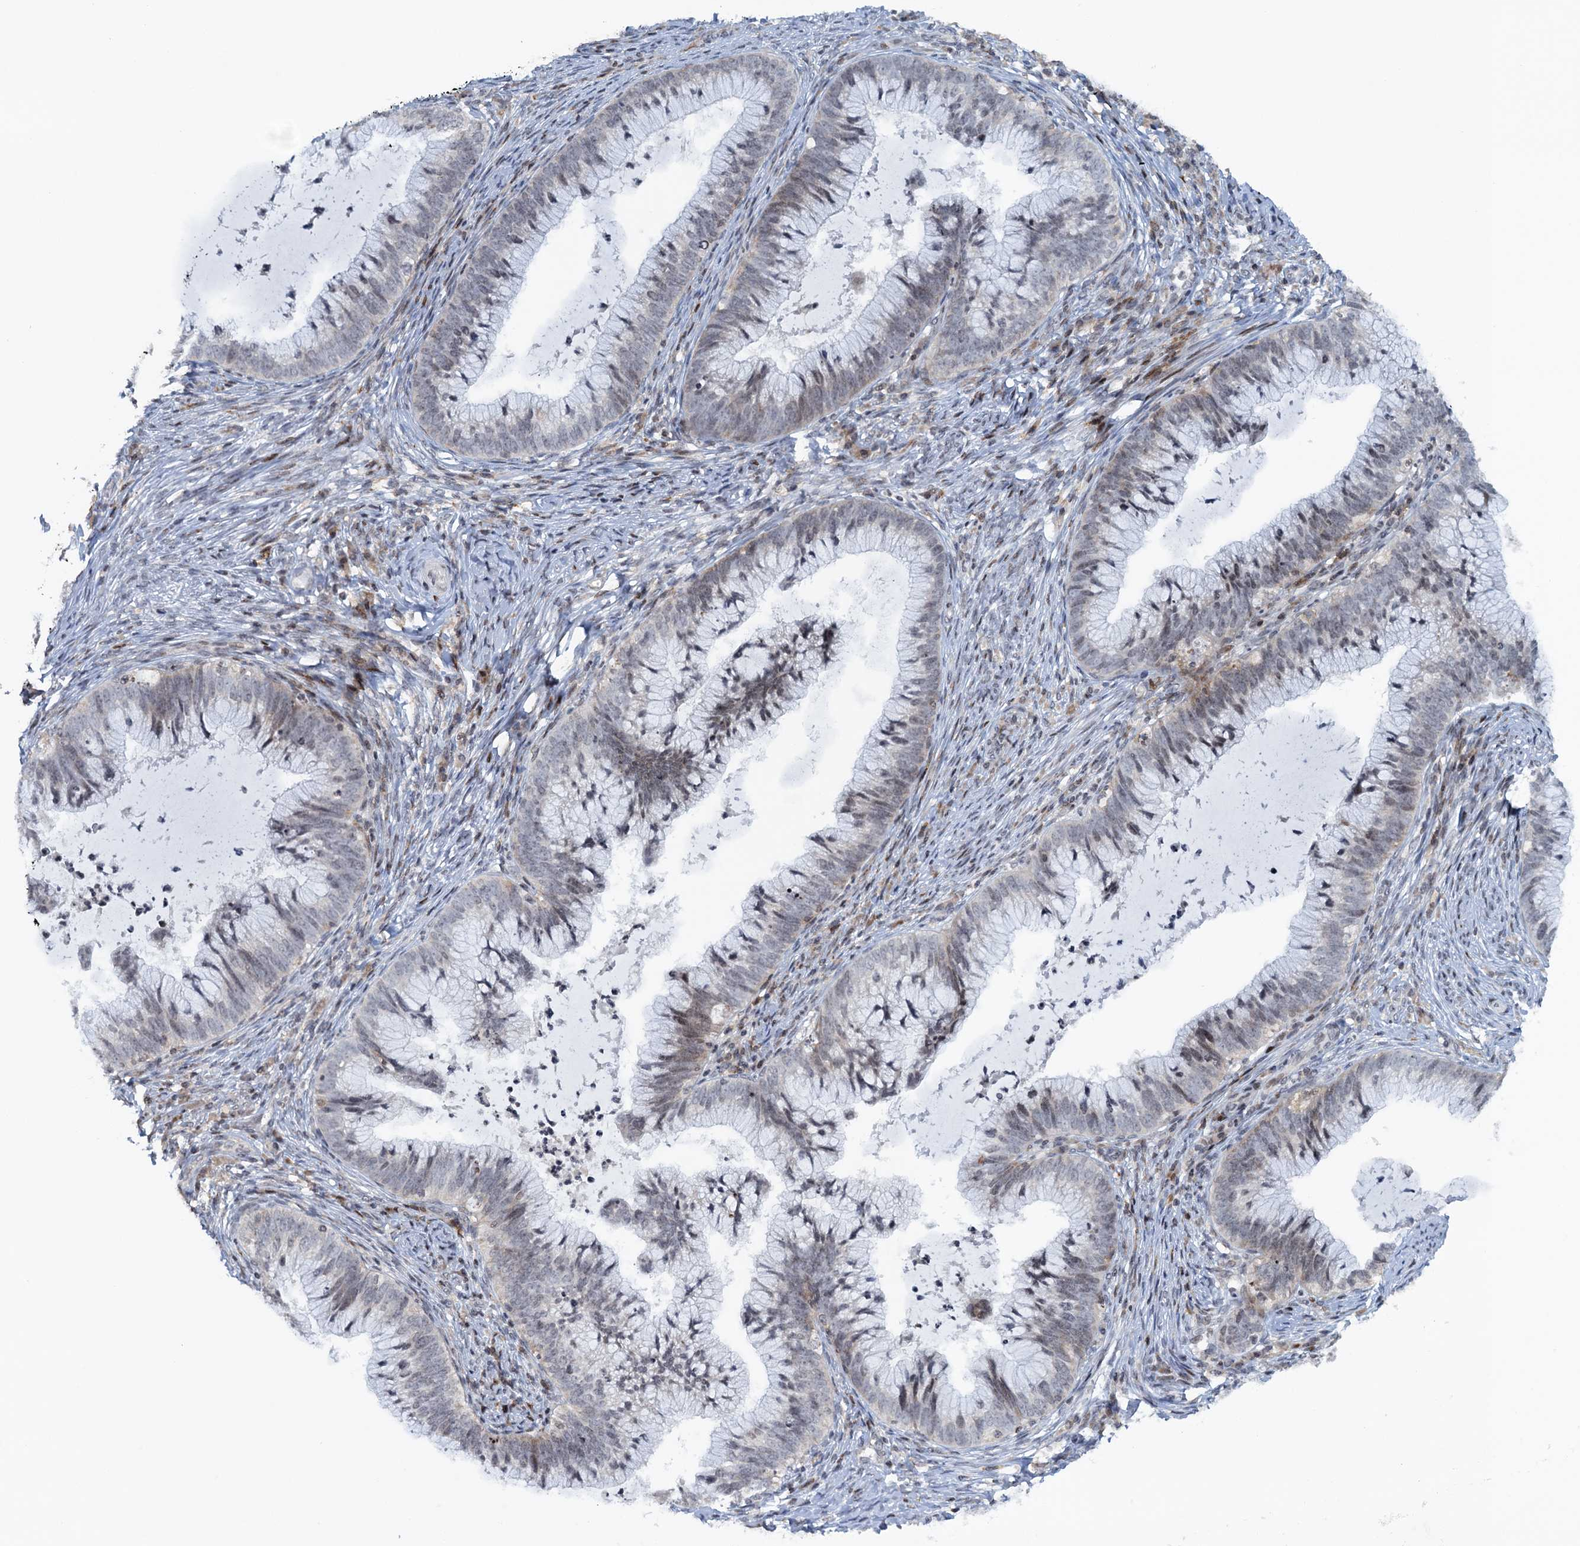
{"staining": {"intensity": "negative", "quantity": "none", "location": "none"}, "tissue": "cervical cancer", "cell_type": "Tumor cells", "image_type": "cancer", "snomed": [{"axis": "morphology", "description": "Adenocarcinoma, NOS"}, {"axis": "topography", "description": "Cervix"}], "caption": "A histopathology image of cervical cancer stained for a protein reveals no brown staining in tumor cells.", "gene": "FYB1", "patient": {"sex": "female", "age": 36}}